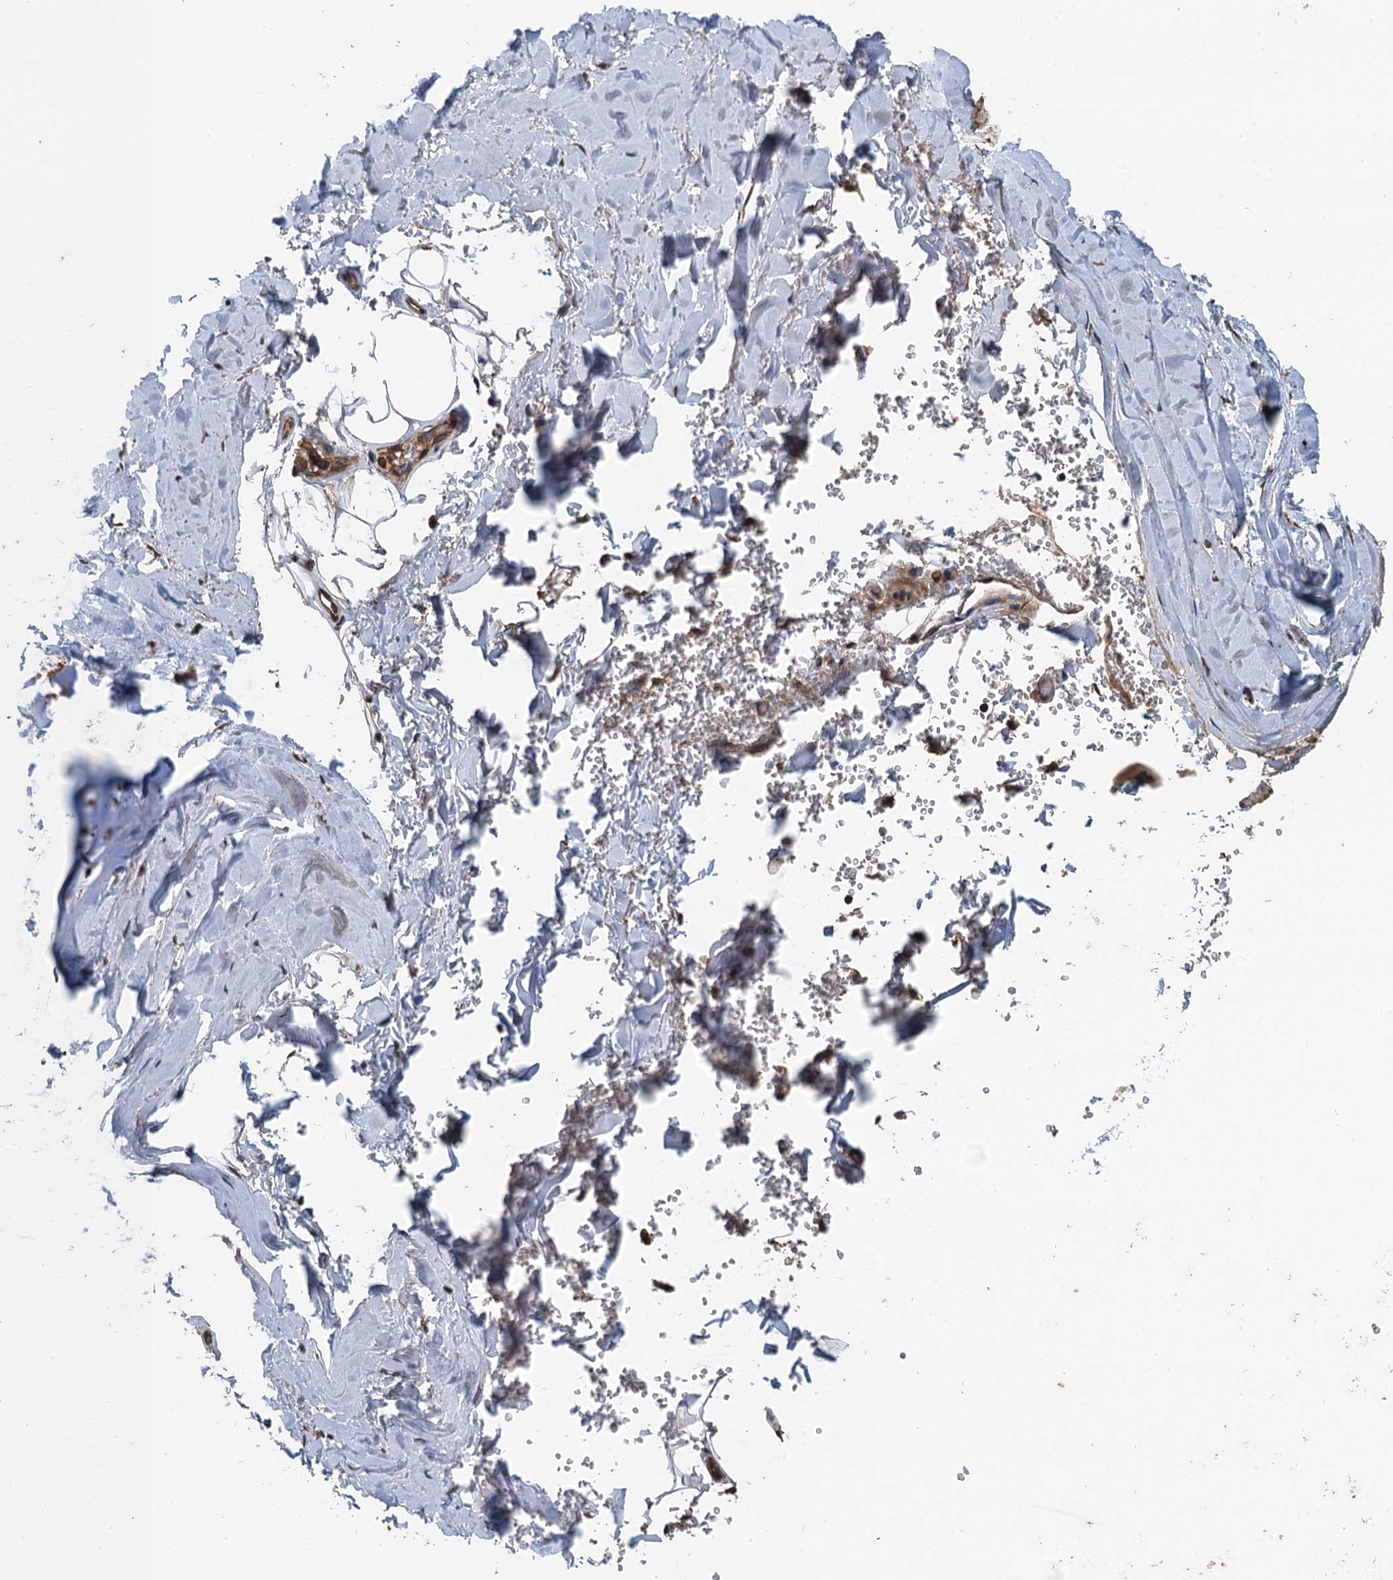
{"staining": {"intensity": "weak", "quantity": "25%-75%", "location": "cytoplasmic/membranous"}, "tissue": "adipose tissue", "cell_type": "Adipocytes", "image_type": "normal", "snomed": [{"axis": "morphology", "description": "Normal tissue, NOS"}, {"axis": "topography", "description": "Cartilage tissue"}], "caption": "Adipose tissue stained for a protein (brown) demonstrates weak cytoplasmic/membranous positive staining in about 25%-75% of adipocytes.", "gene": "BORCS5", "patient": {"sex": "female", "age": 63}}